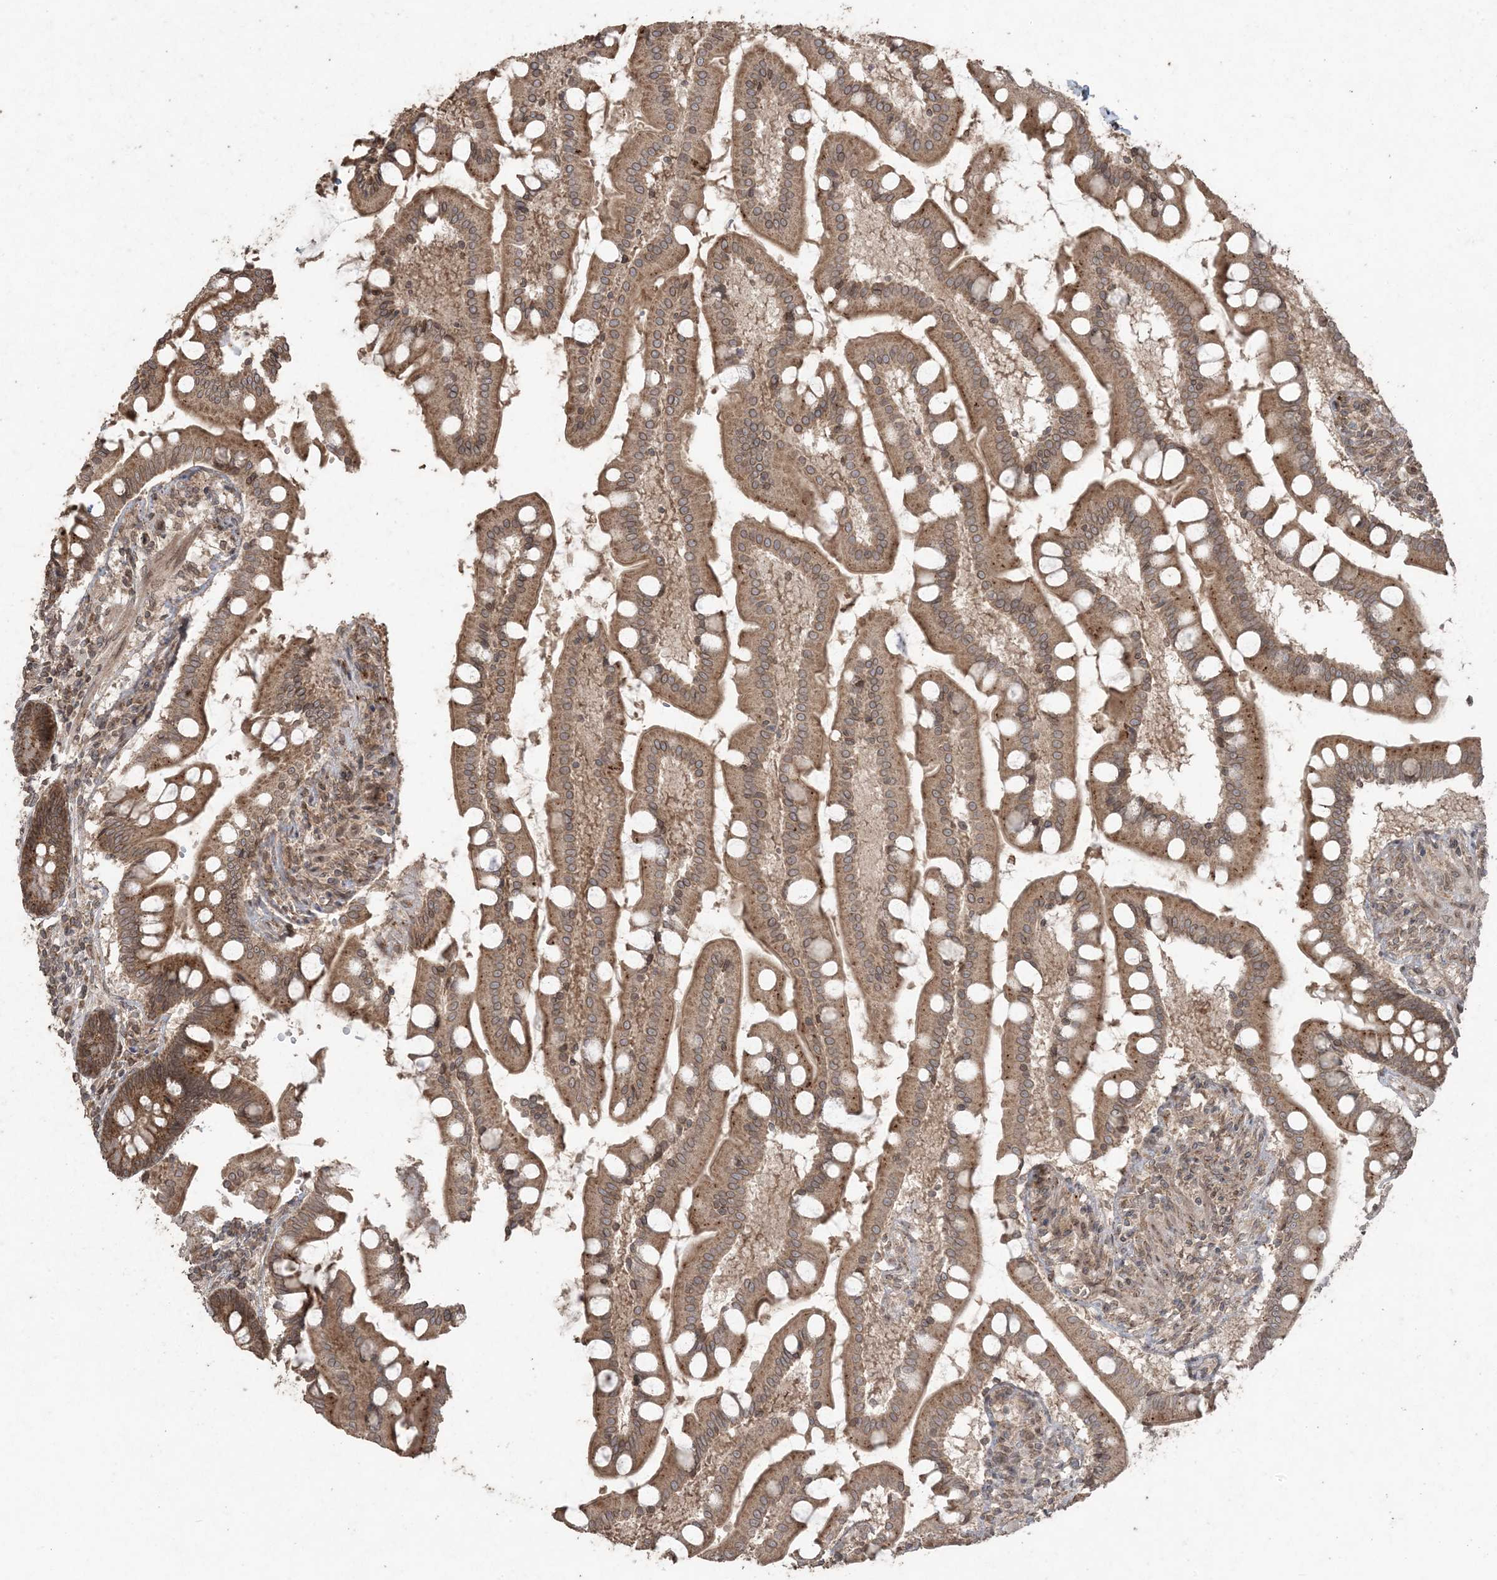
{"staining": {"intensity": "strong", "quantity": ">75%", "location": "cytoplasmic/membranous"}, "tissue": "small intestine", "cell_type": "Glandular cells", "image_type": "normal", "snomed": [{"axis": "morphology", "description": "Normal tissue, NOS"}, {"axis": "topography", "description": "Small intestine"}], "caption": "Strong cytoplasmic/membranous protein staining is appreciated in approximately >75% of glandular cells in small intestine. (IHC, brightfield microscopy, high magnification).", "gene": "DDX19B", "patient": {"sex": "male", "age": 41}}